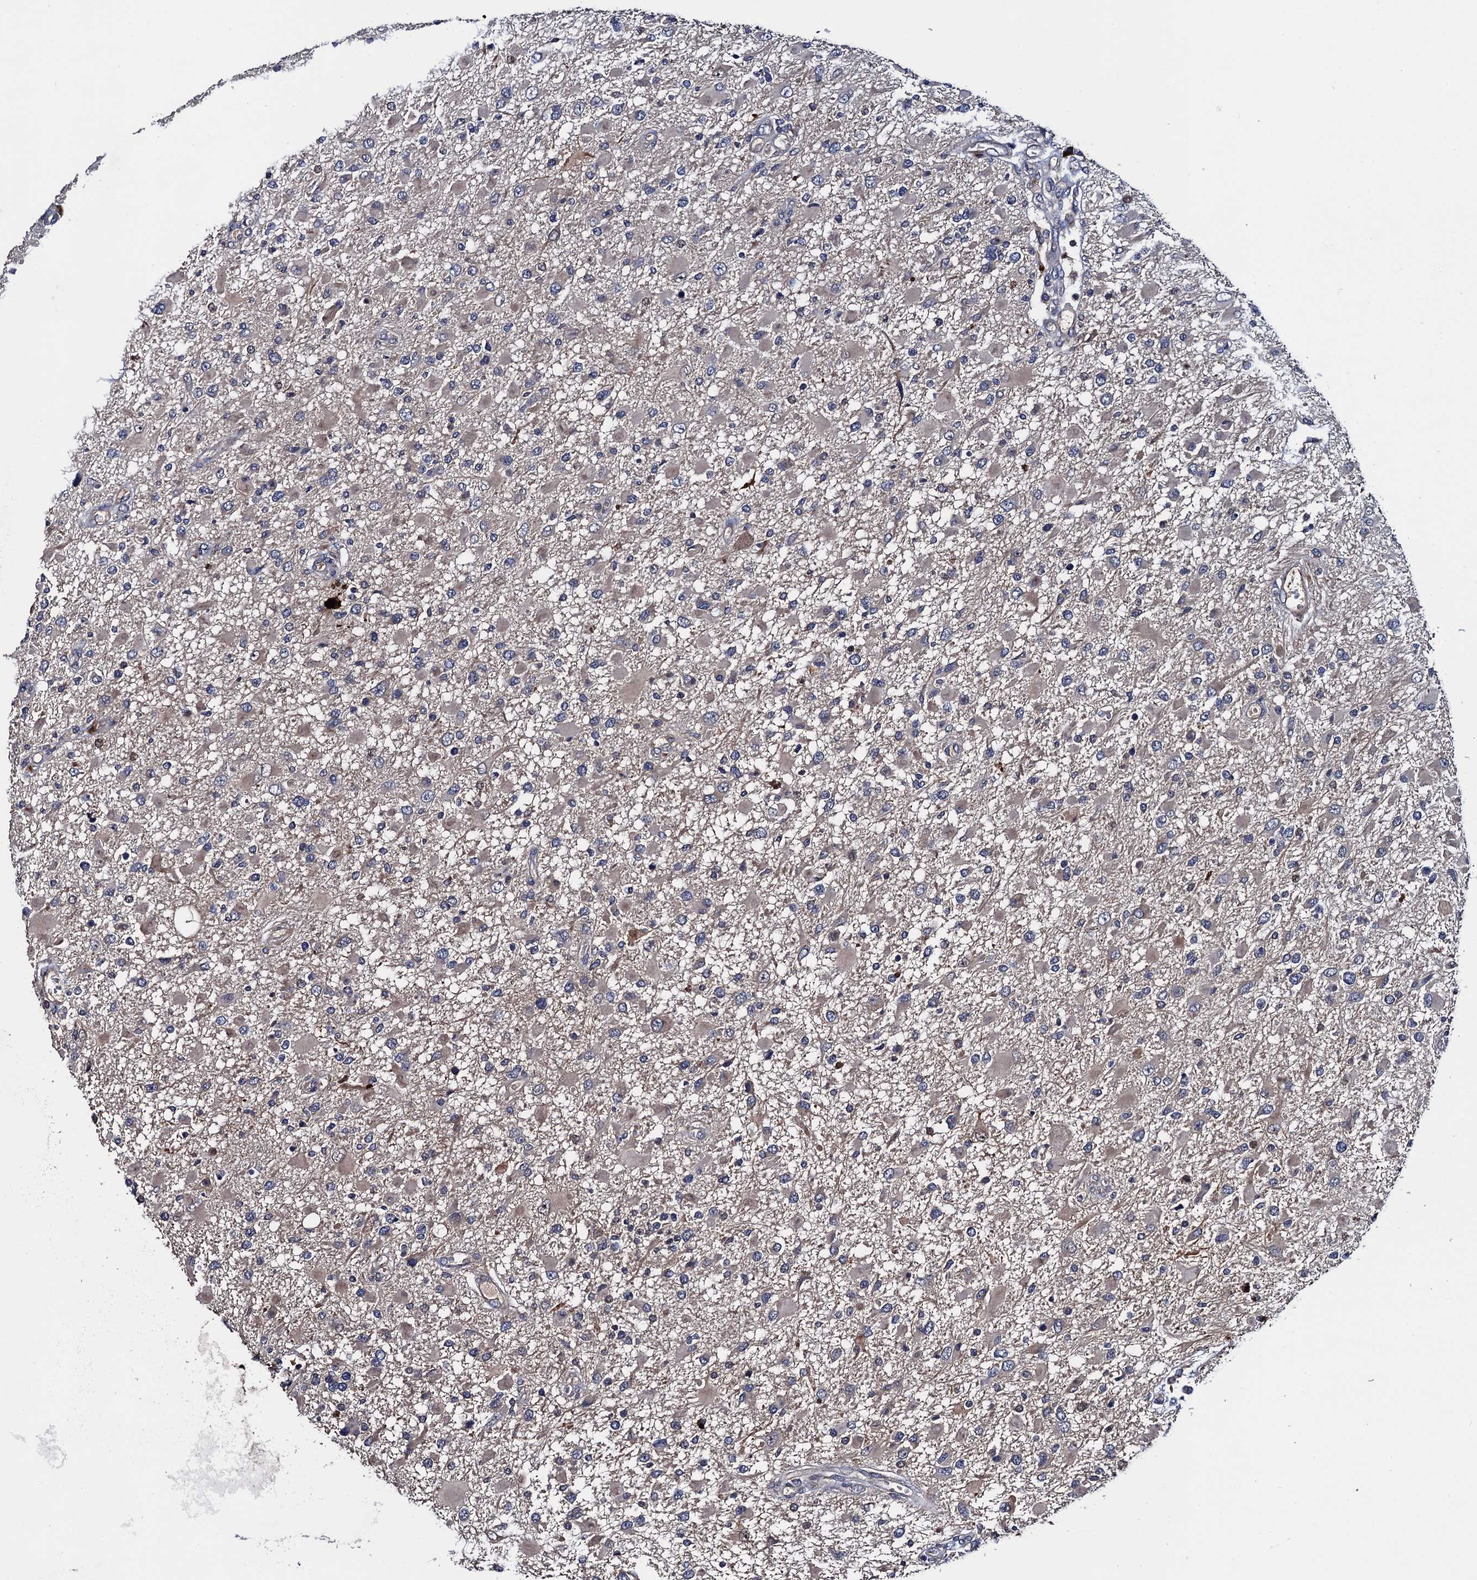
{"staining": {"intensity": "negative", "quantity": "none", "location": "none"}, "tissue": "glioma", "cell_type": "Tumor cells", "image_type": "cancer", "snomed": [{"axis": "morphology", "description": "Glioma, malignant, High grade"}, {"axis": "topography", "description": "Brain"}], "caption": "Tumor cells are negative for protein expression in human malignant high-grade glioma.", "gene": "TRMT112", "patient": {"sex": "male", "age": 53}}